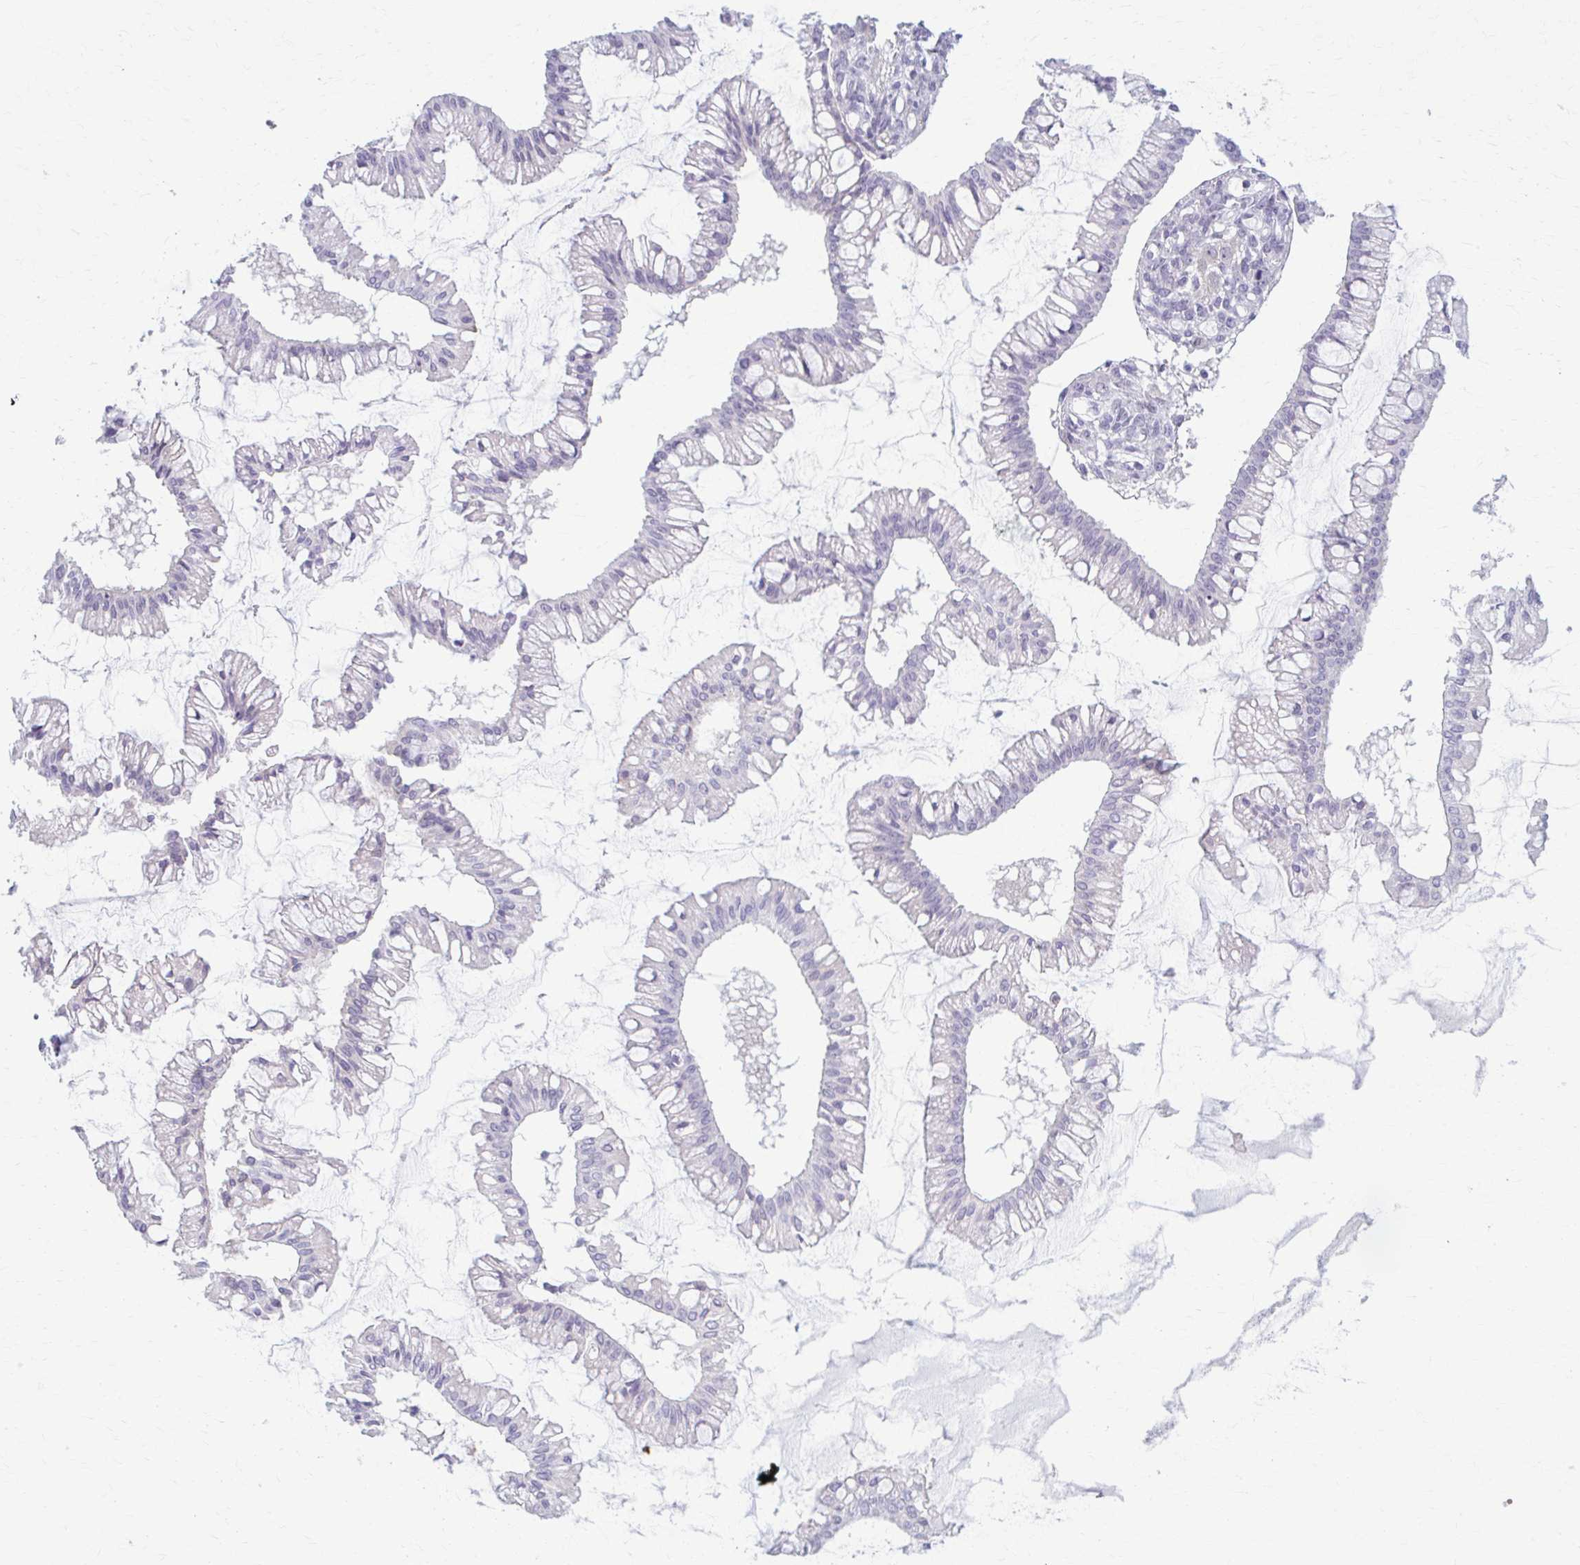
{"staining": {"intensity": "negative", "quantity": "none", "location": "none"}, "tissue": "ovarian cancer", "cell_type": "Tumor cells", "image_type": "cancer", "snomed": [{"axis": "morphology", "description": "Cystadenocarcinoma, mucinous, NOS"}, {"axis": "topography", "description": "Ovary"}], "caption": "Immunohistochemistry photomicrograph of neoplastic tissue: human ovarian cancer stained with DAB (3,3'-diaminobenzidine) shows no significant protein positivity in tumor cells. The staining was performed using DAB (3,3'-diaminobenzidine) to visualize the protein expression in brown, while the nuclei were stained in blue with hematoxylin (Magnification: 20x).", "gene": "LDLRAP1", "patient": {"sex": "female", "age": 73}}